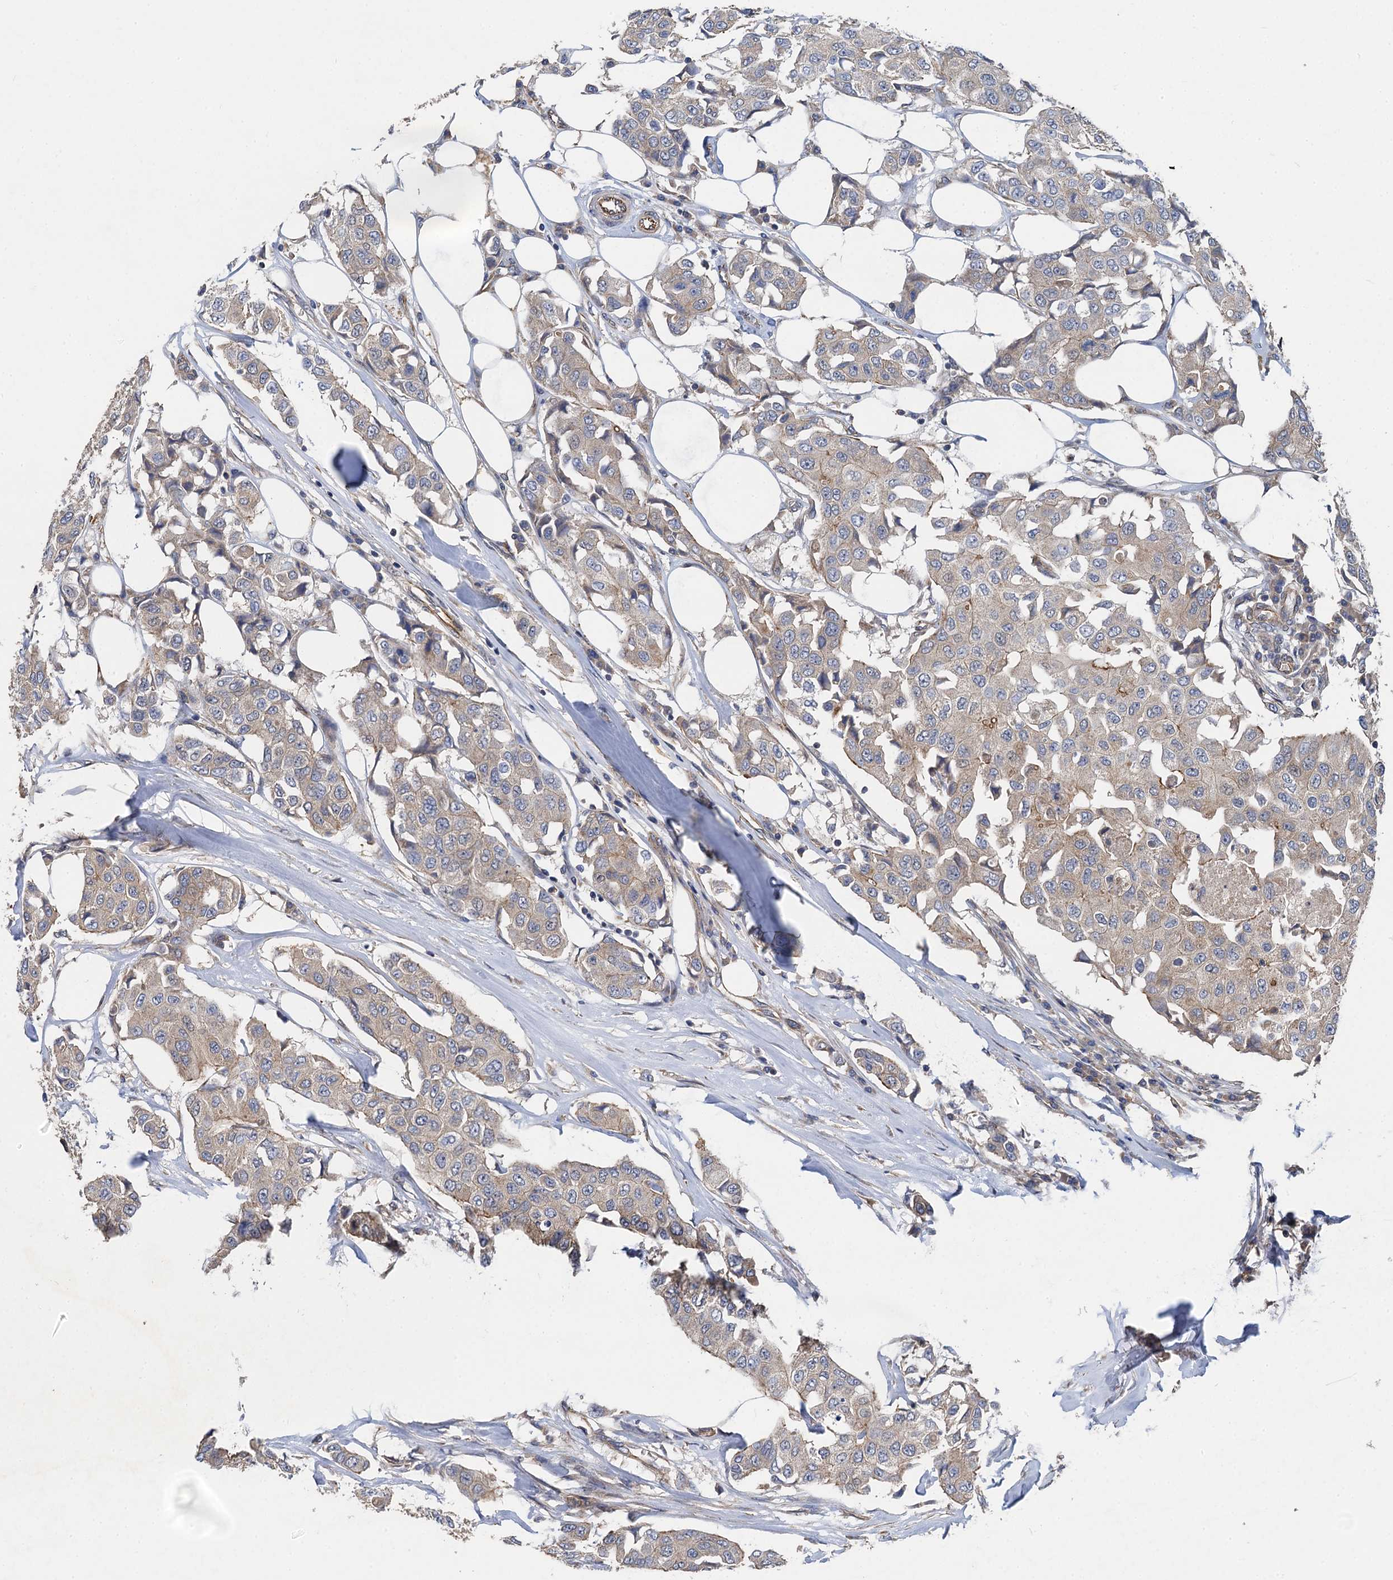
{"staining": {"intensity": "weak", "quantity": "<25%", "location": "cytoplasmic/membranous"}, "tissue": "breast cancer", "cell_type": "Tumor cells", "image_type": "cancer", "snomed": [{"axis": "morphology", "description": "Duct carcinoma"}, {"axis": "topography", "description": "Breast"}], "caption": "Invasive ductal carcinoma (breast) stained for a protein using immunohistochemistry (IHC) exhibits no staining tumor cells.", "gene": "PJA2", "patient": {"sex": "female", "age": 80}}